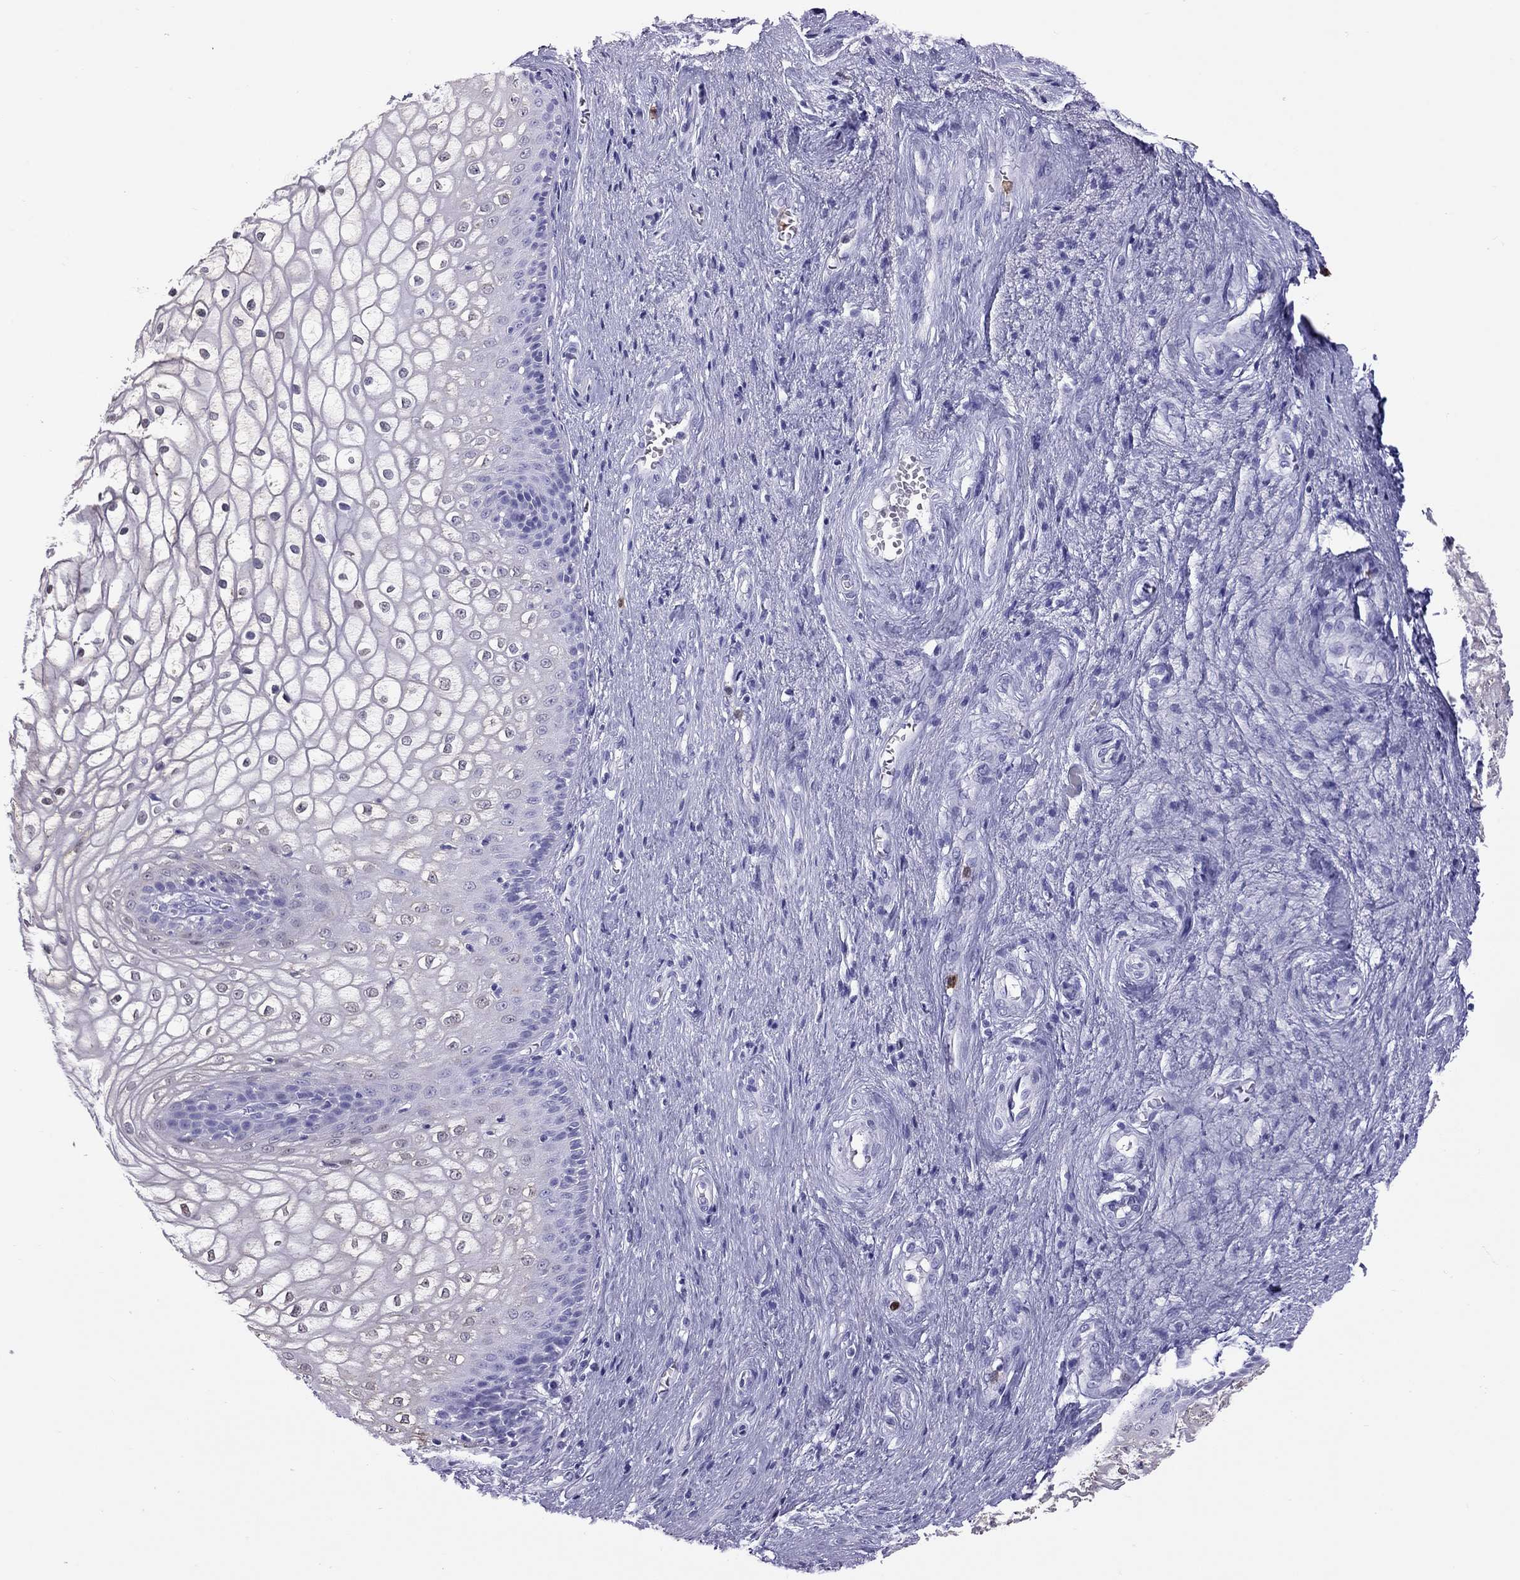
{"staining": {"intensity": "negative", "quantity": "none", "location": "none"}, "tissue": "vagina", "cell_type": "Squamous epithelial cells", "image_type": "normal", "snomed": [{"axis": "morphology", "description": "Normal tissue, NOS"}, {"axis": "topography", "description": "Vagina"}], "caption": "This histopathology image is of normal vagina stained with IHC to label a protein in brown with the nuclei are counter-stained blue. There is no staining in squamous epithelial cells. The staining was performed using DAB to visualize the protein expression in brown, while the nuclei were stained in blue with hematoxylin (Magnification: 20x).", "gene": "SLAMF1", "patient": {"sex": "female", "age": 34}}